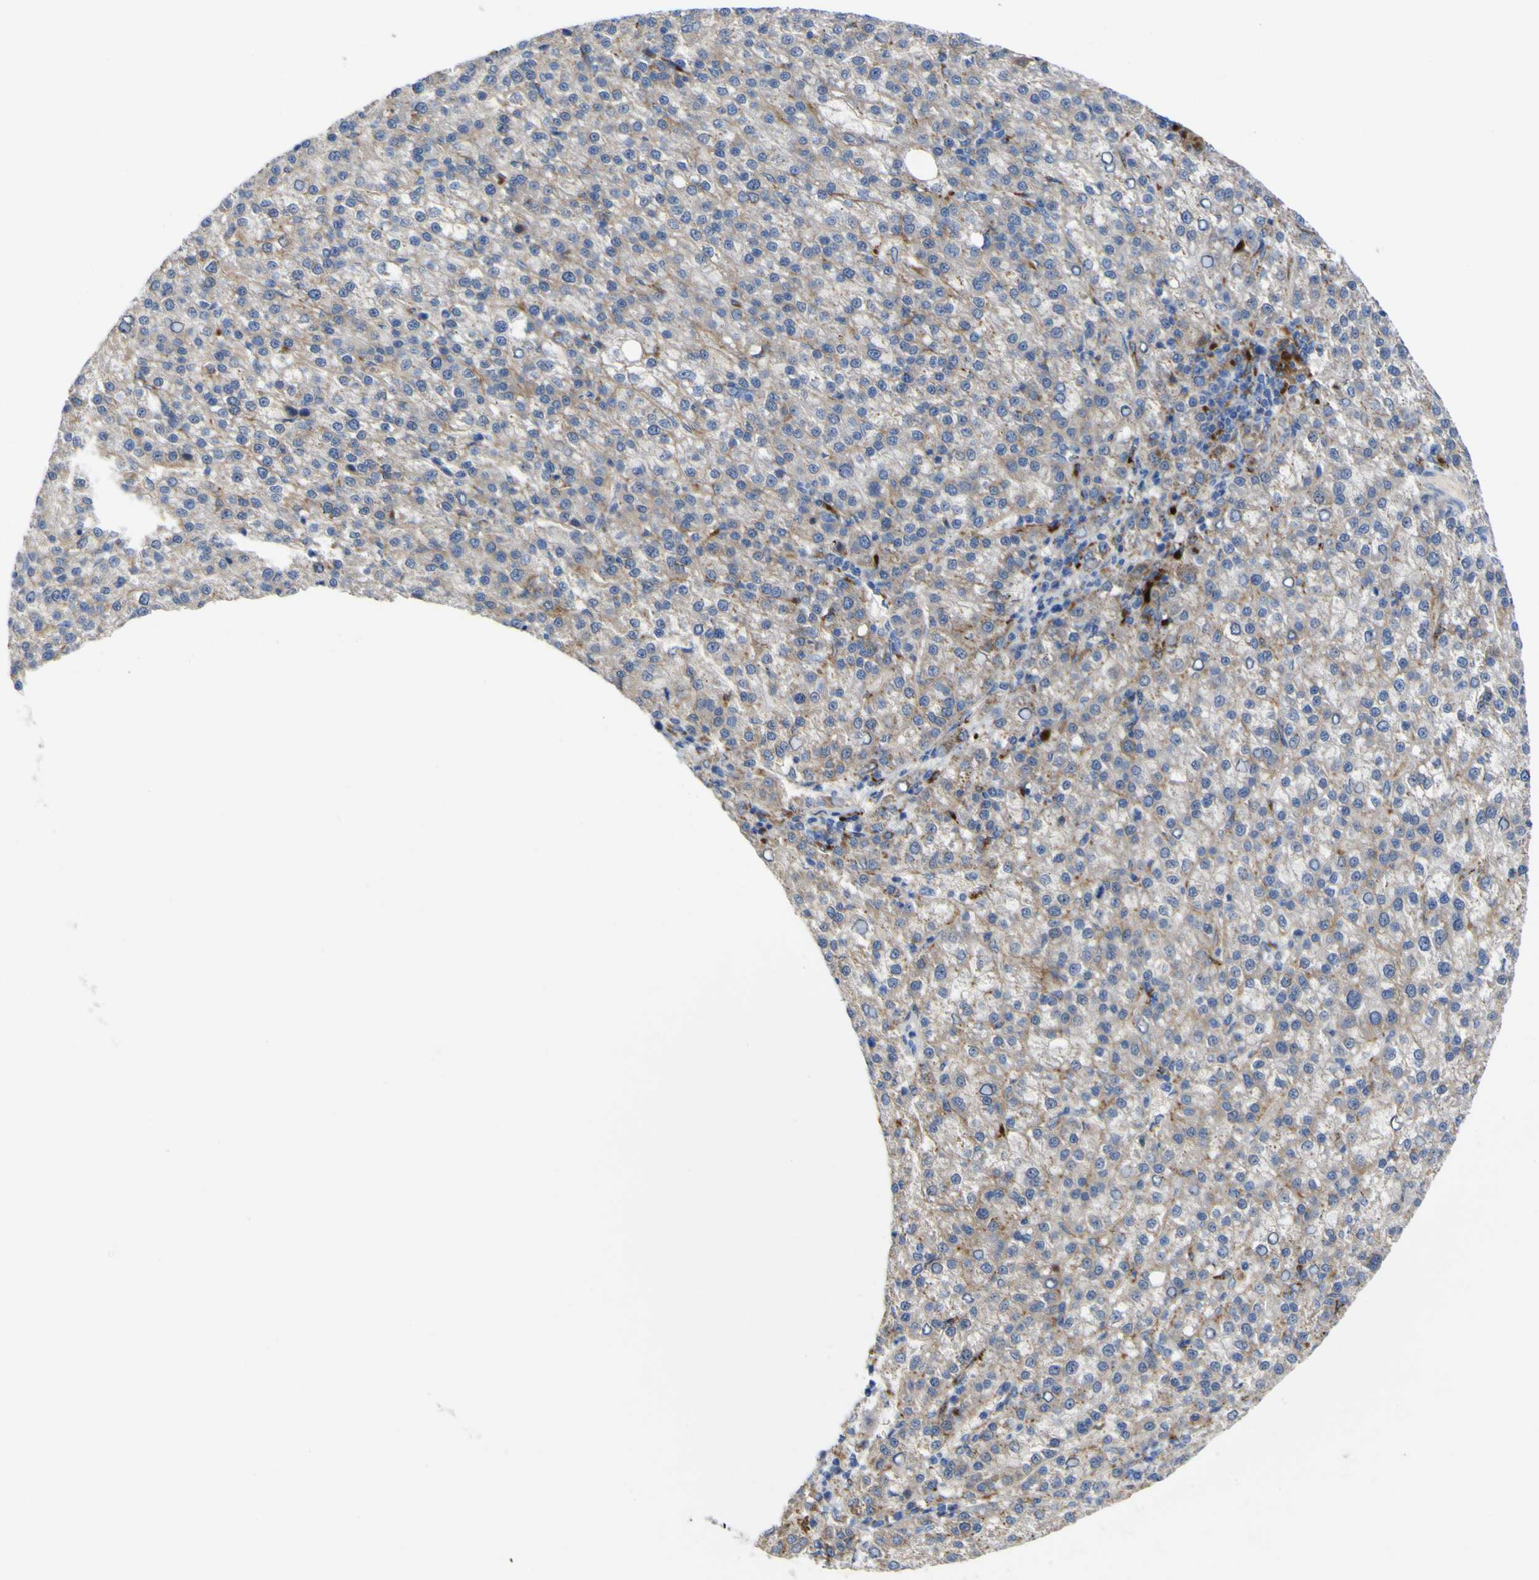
{"staining": {"intensity": "weak", "quantity": ">75%", "location": "cytoplasmic/membranous"}, "tissue": "liver cancer", "cell_type": "Tumor cells", "image_type": "cancer", "snomed": [{"axis": "morphology", "description": "Carcinoma, Hepatocellular, NOS"}, {"axis": "topography", "description": "Liver"}], "caption": "Immunohistochemical staining of liver cancer reveals low levels of weak cytoplasmic/membranous positivity in approximately >75% of tumor cells.", "gene": "PTPRF", "patient": {"sex": "female", "age": 58}}